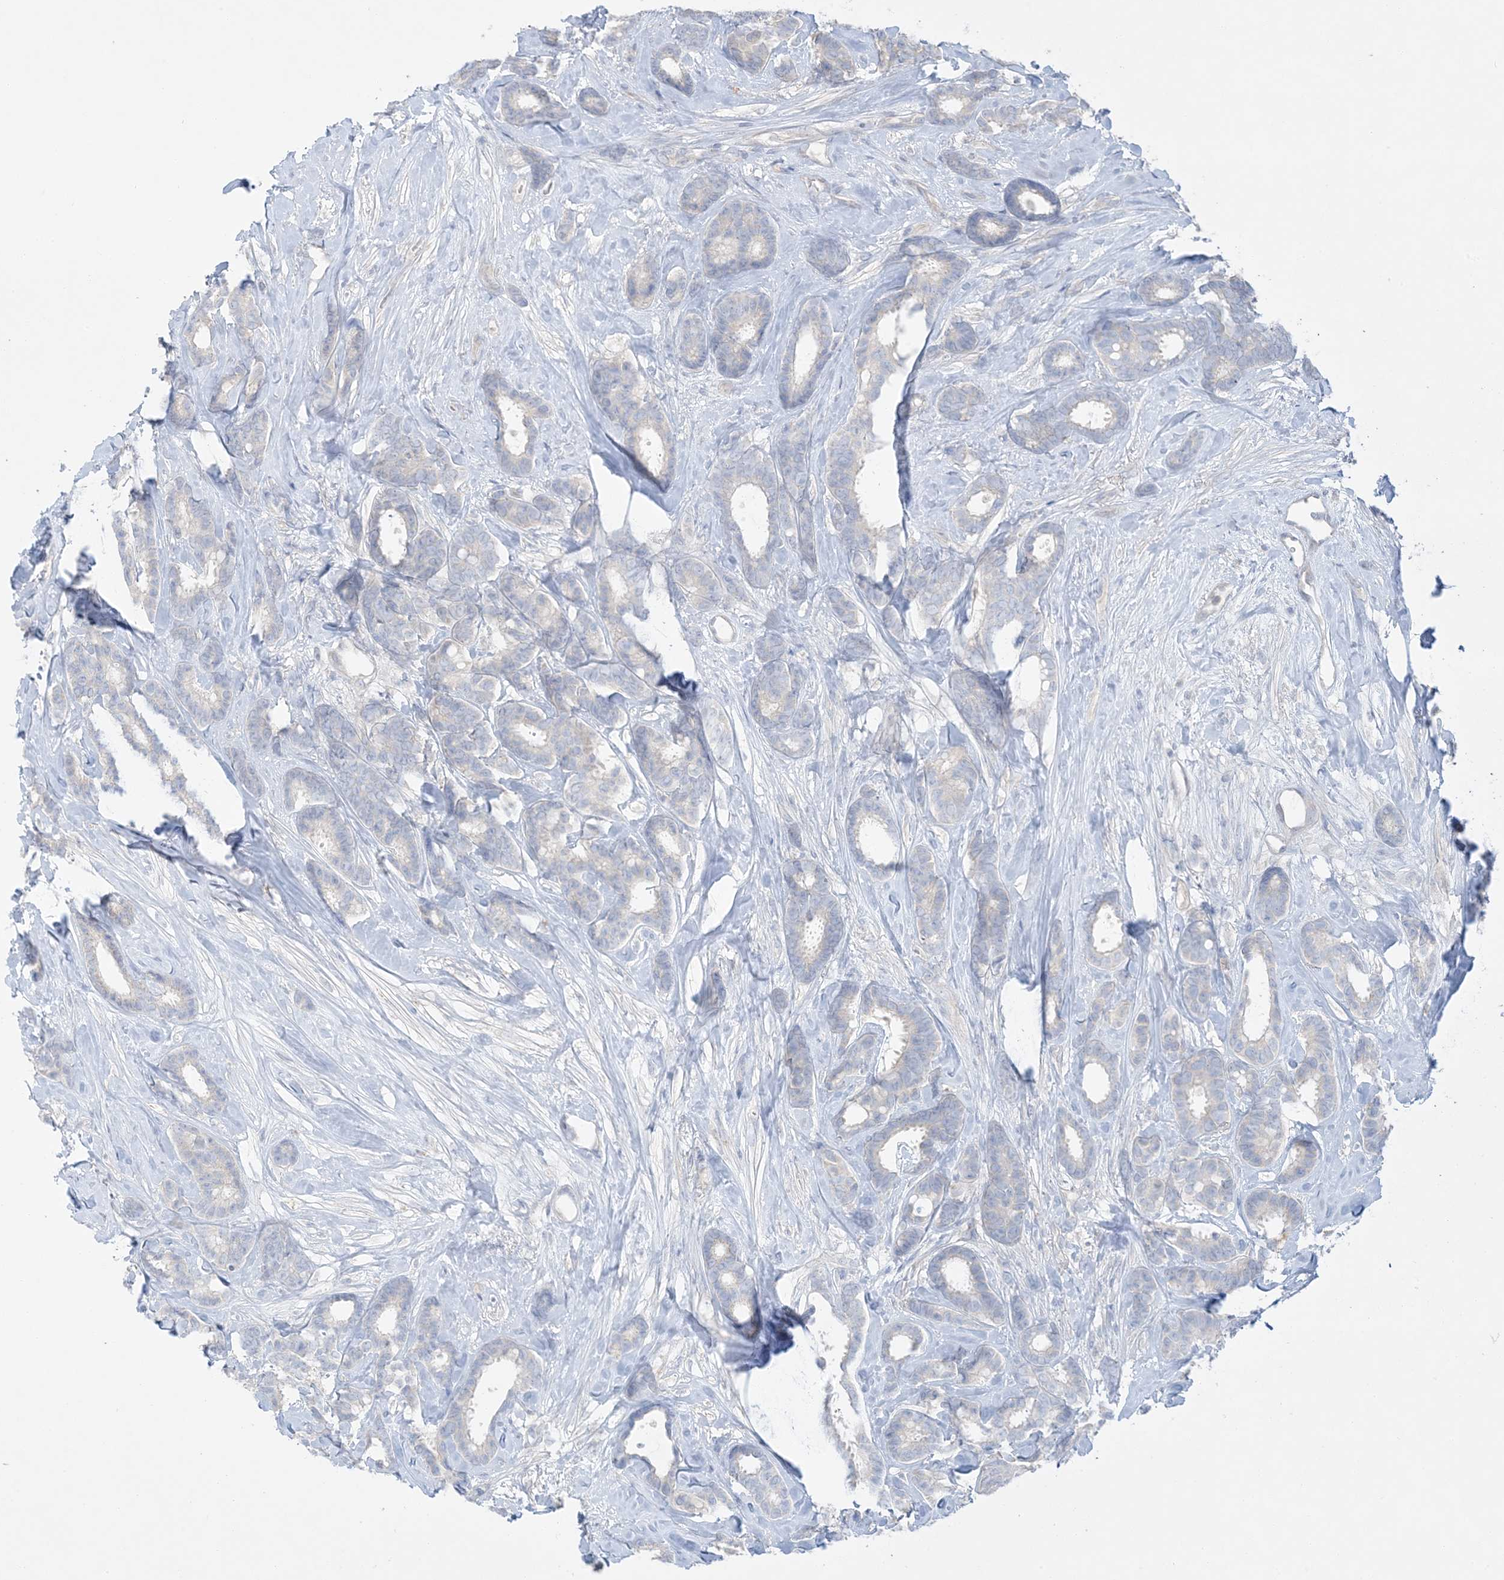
{"staining": {"intensity": "negative", "quantity": "none", "location": "none"}, "tissue": "breast cancer", "cell_type": "Tumor cells", "image_type": "cancer", "snomed": [{"axis": "morphology", "description": "Duct carcinoma"}, {"axis": "topography", "description": "Breast"}], "caption": "A high-resolution image shows immunohistochemistry staining of infiltrating ductal carcinoma (breast), which exhibits no significant positivity in tumor cells.", "gene": "FAM184A", "patient": {"sex": "female", "age": 87}}